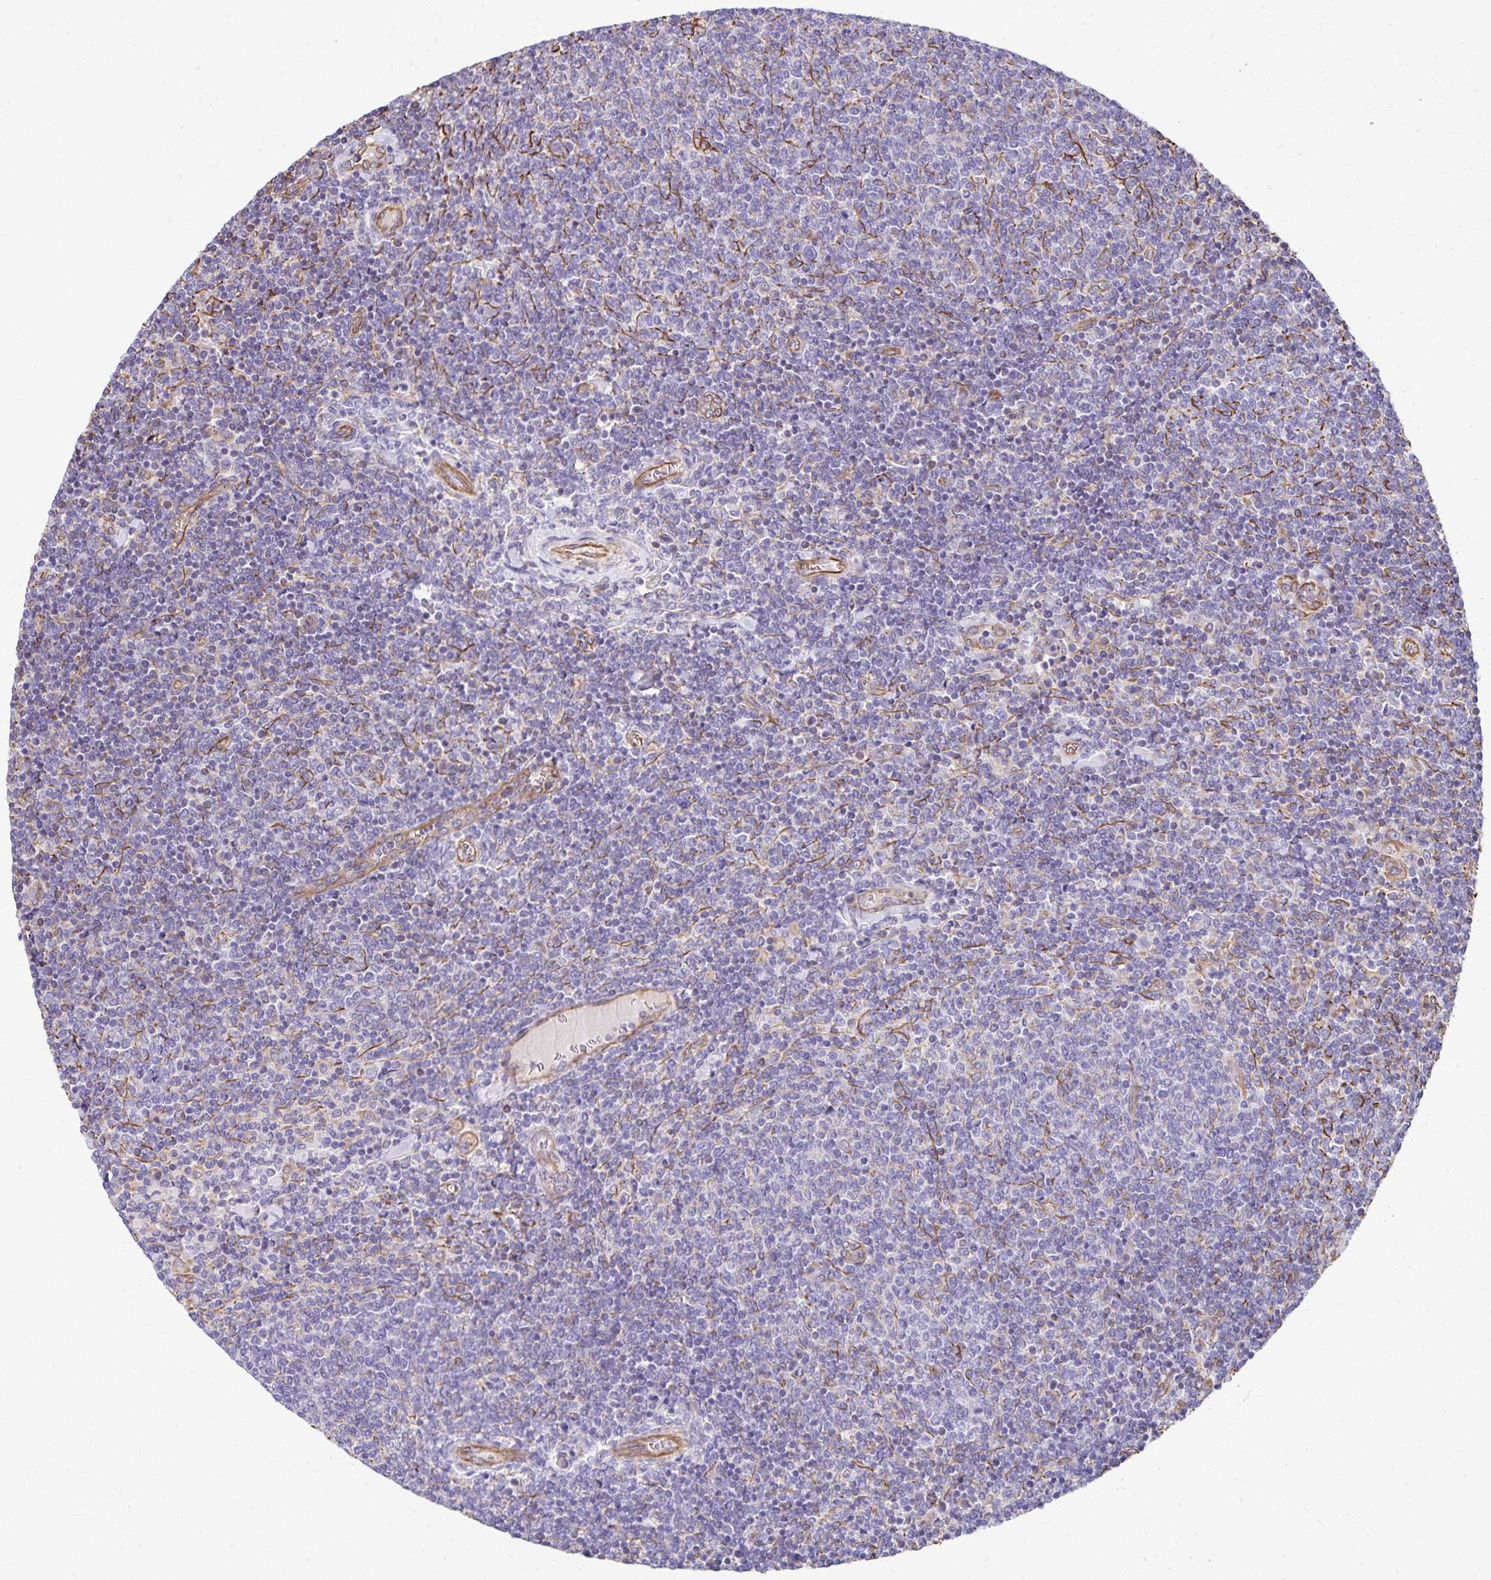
{"staining": {"intensity": "negative", "quantity": "none", "location": "none"}, "tissue": "lymphoma", "cell_type": "Tumor cells", "image_type": "cancer", "snomed": [{"axis": "morphology", "description": "Malignant lymphoma, non-Hodgkin's type, Low grade"}, {"axis": "topography", "description": "Lymph node"}], "caption": "Immunohistochemistry of low-grade malignant lymphoma, non-Hodgkin's type displays no positivity in tumor cells.", "gene": "TRPV6", "patient": {"sex": "male", "age": 52}}